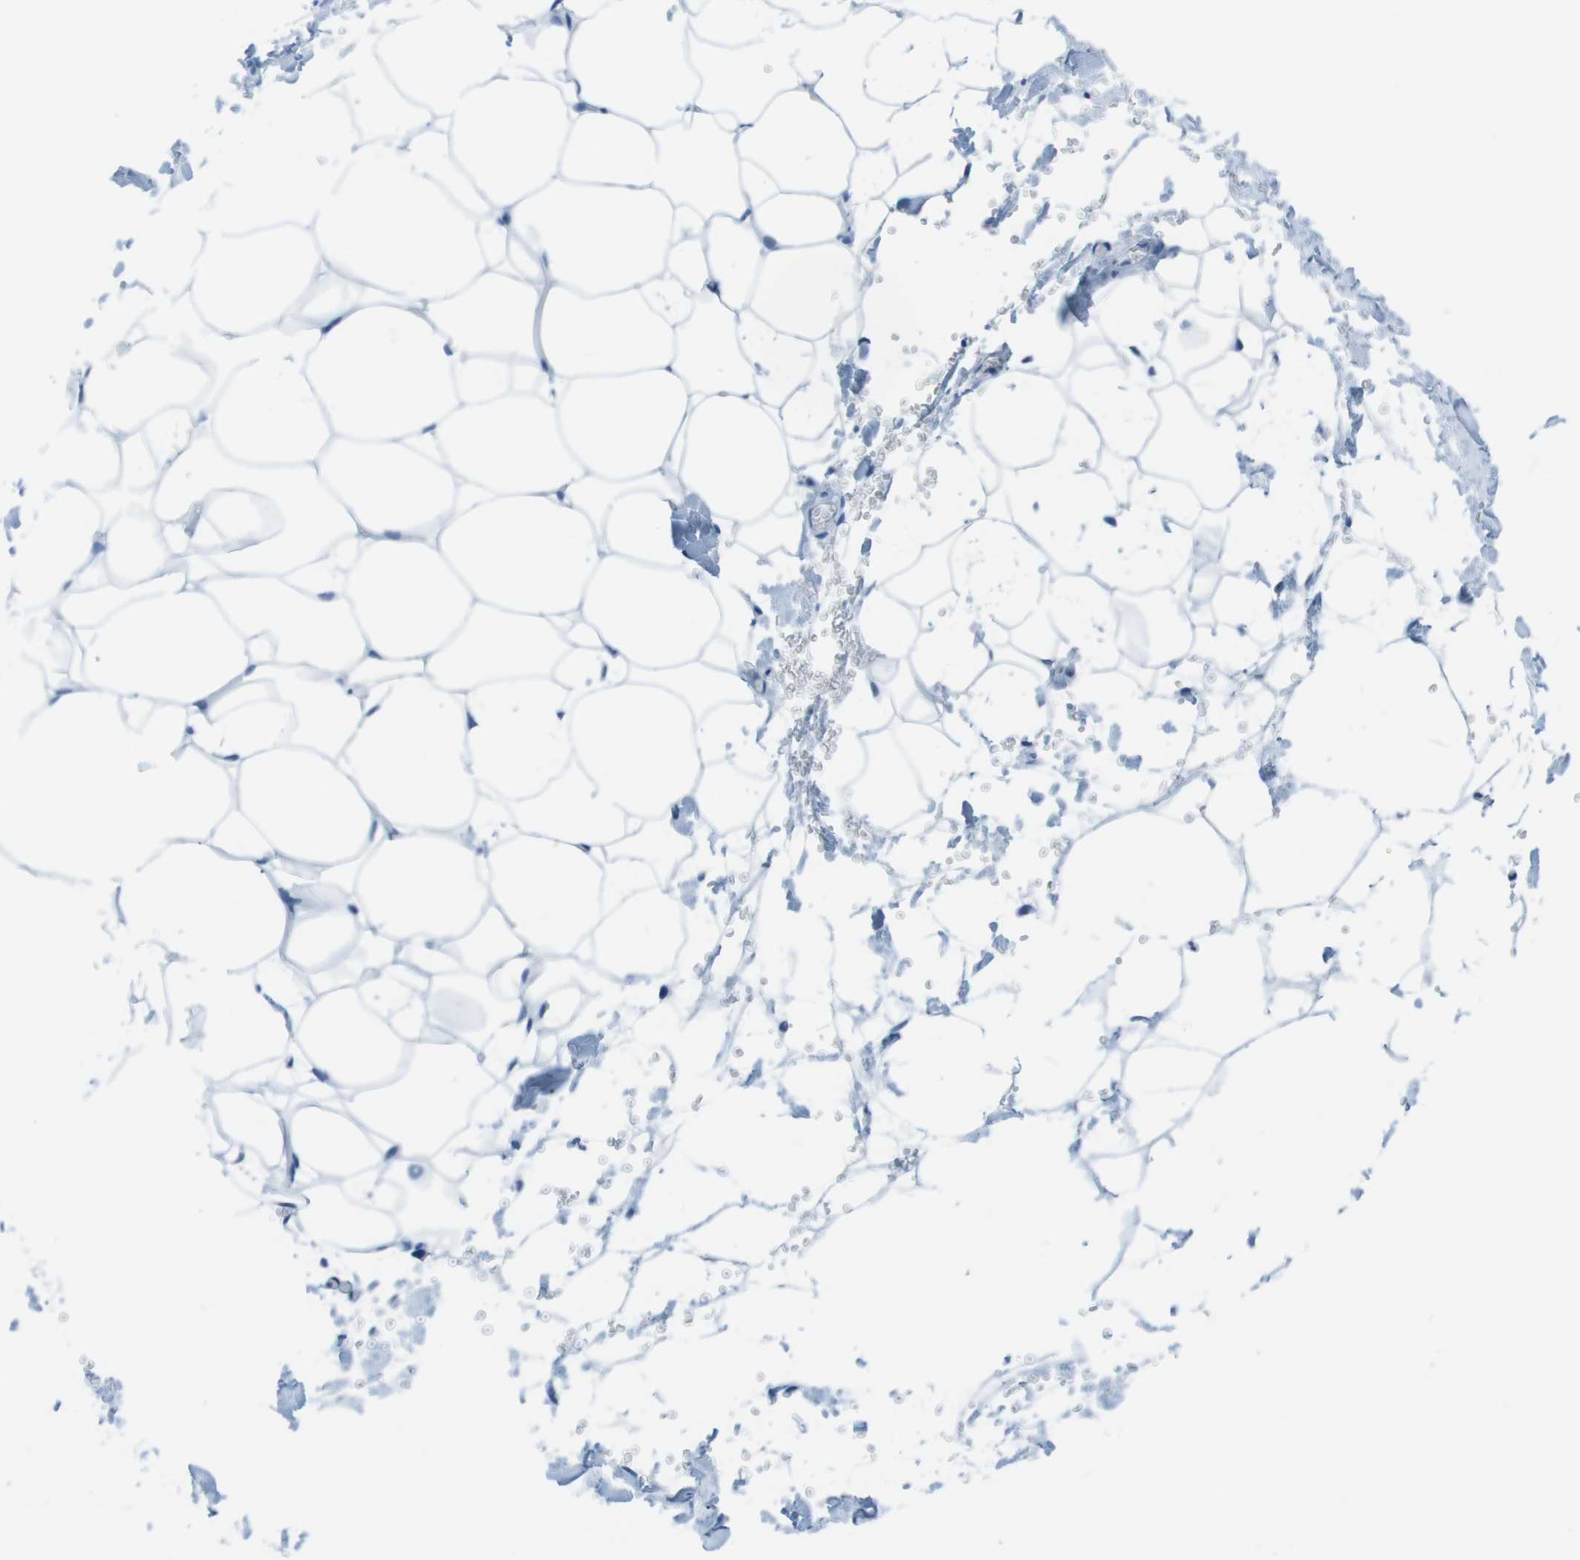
{"staining": {"intensity": "negative", "quantity": "none", "location": "none"}, "tissue": "adipose tissue", "cell_type": "Adipocytes", "image_type": "normal", "snomed": [{"axis": "morphology", "description": "Normal tissue, NOS"}, {"axis": "topography", "description": "Breast"}, {"axis": "topography", "description": "Adipose tissue"}], "caption": "A high-resolution histopathology image shows immunohistochemistry (IHC) staining of benign adipose tissue, which reveals no significant expression in adipocytes.", "gene": "STIP1", "patient": {"sex": "female", "age": 25}}